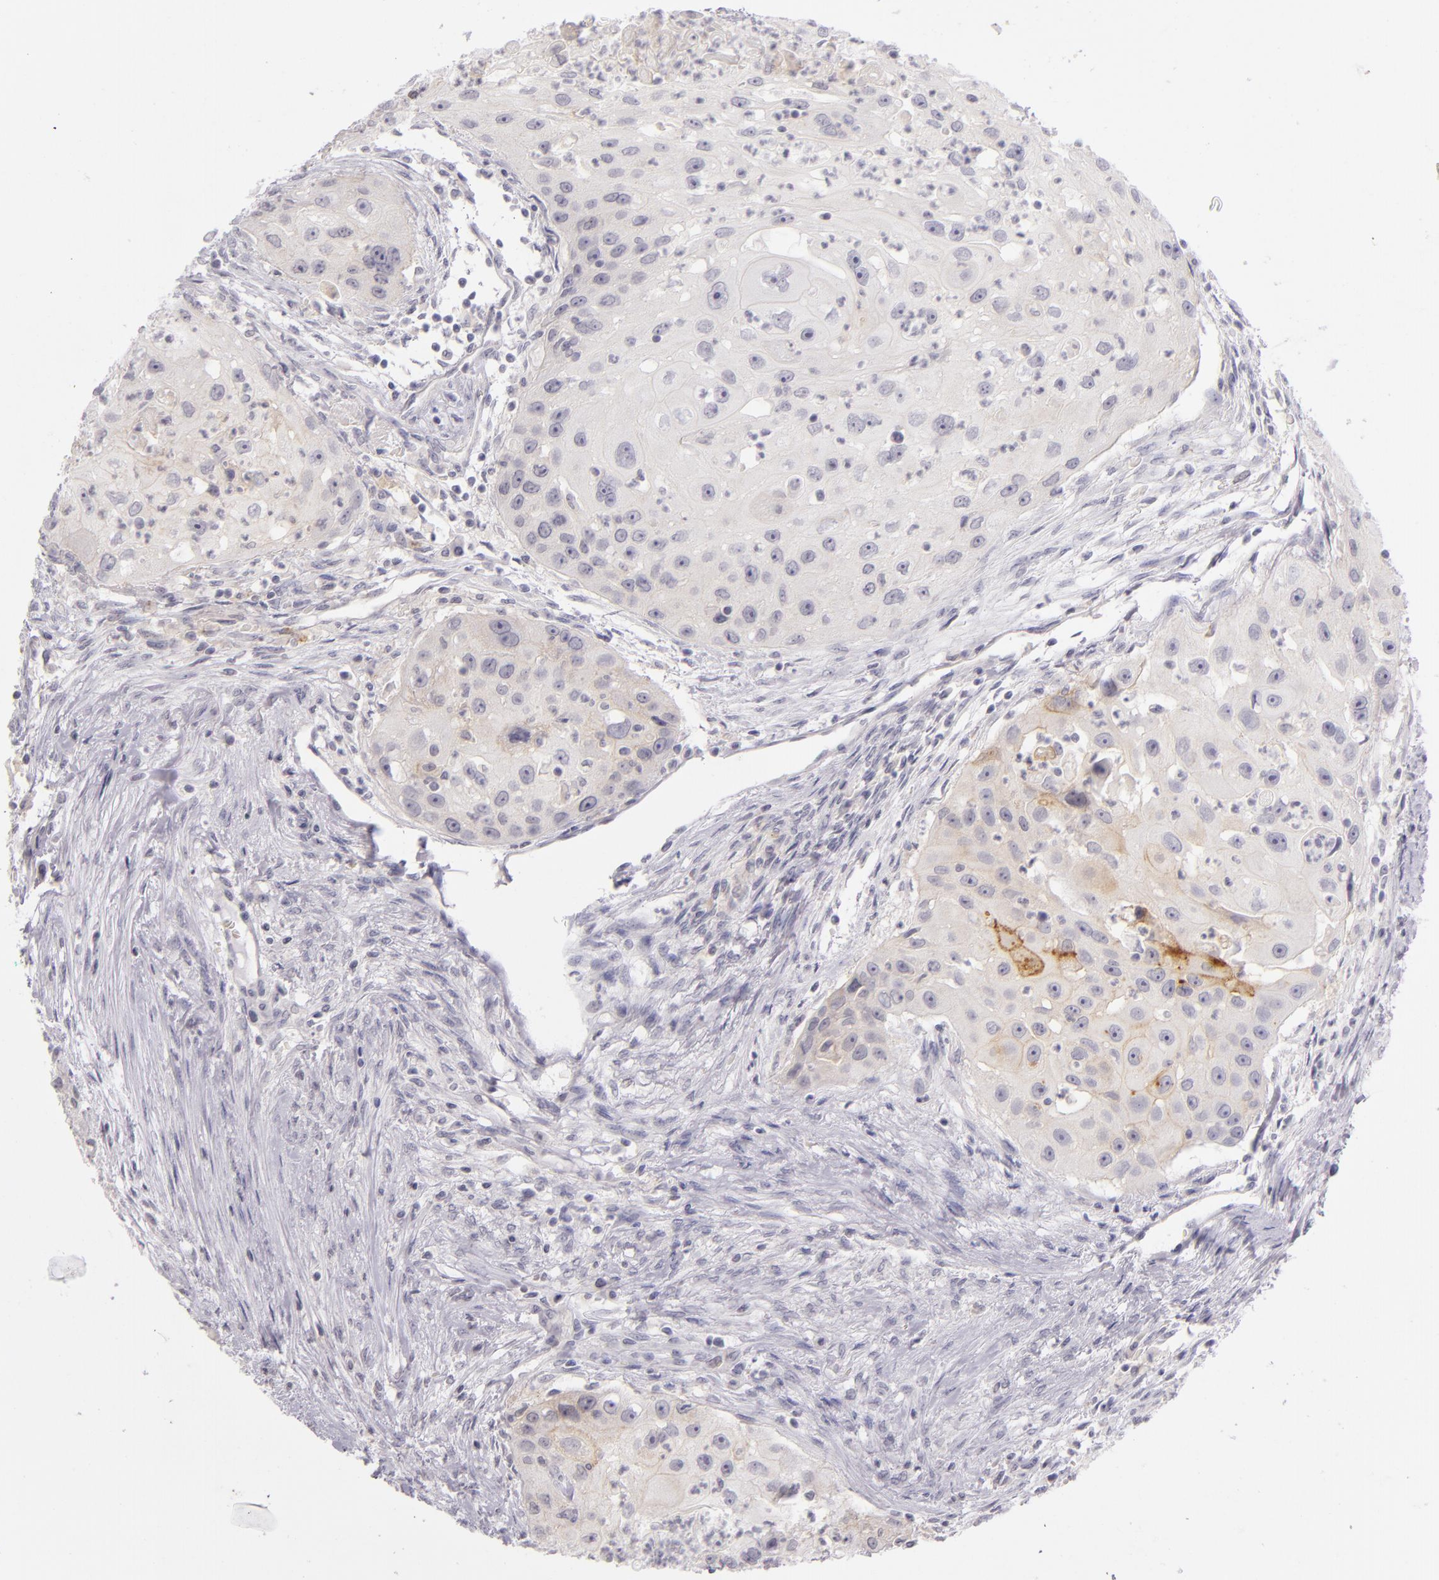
{"staining": {"intensity": "negative", "quantity": "none", "location": "none"}, "tissue": "head and neck cancer", "cell_type": "Tumor cells", "image_type": "cancer", "snomed": [{"axis": "morphology", "description": "Squamous cell carcinoma, NOS"}, {"axis": "topography", "description": "Head-Neck"}], "caption": "Immunohistochemistry (IHC) micrograph of neoplastic tissue: human squamous cell carcinoma (head and neck) stained with DAB (3,3'-diaminobenzidine) demonstrates no significant protein expression in tumor cells.", "gene": "CD40", "patient": {"sex": "male", "age": 64}}